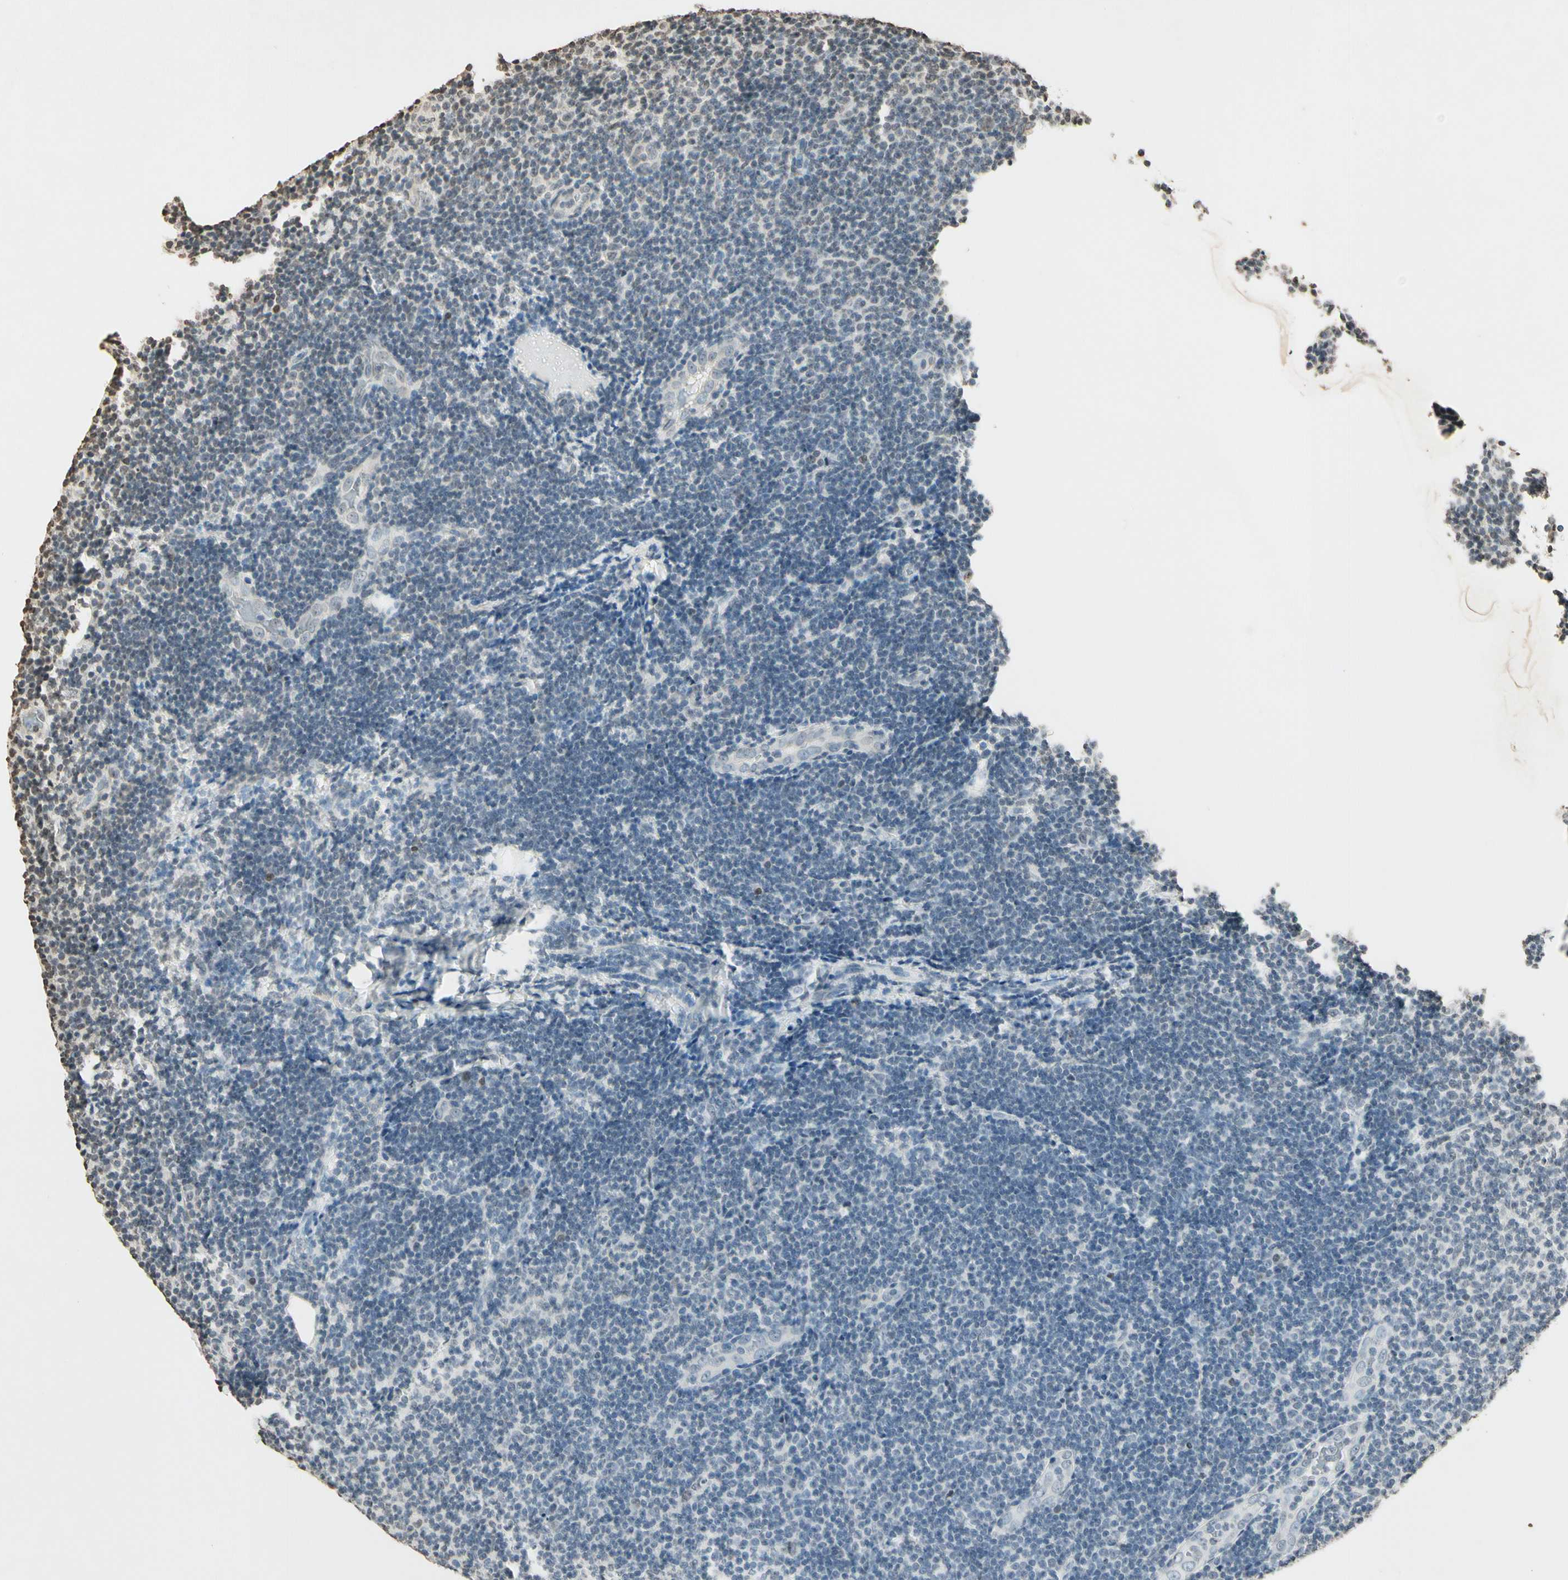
{"staining": {"intensity": "negative", "quantity": "none", "location": "none"}, "tissue": "lymphoma", "cell_type": "Tumor cells", "image_type": "cancer", "snomed": [{"axis": "morphology", "description": "Malignant lymphoma, non-Hodgkin's type, Low grade"}, {"axis": "topography", "description": "Lymph node"}], "caption": "A micrograph of human malignant lymphoma, non-Hodgkin's type (low-grade) is negative for staining in tumor cells. (Immunohistochemistry, brightfield microscopy, high magnification).", "gene": "TOP1", "patient": {"sex": "male", "age": 83}}